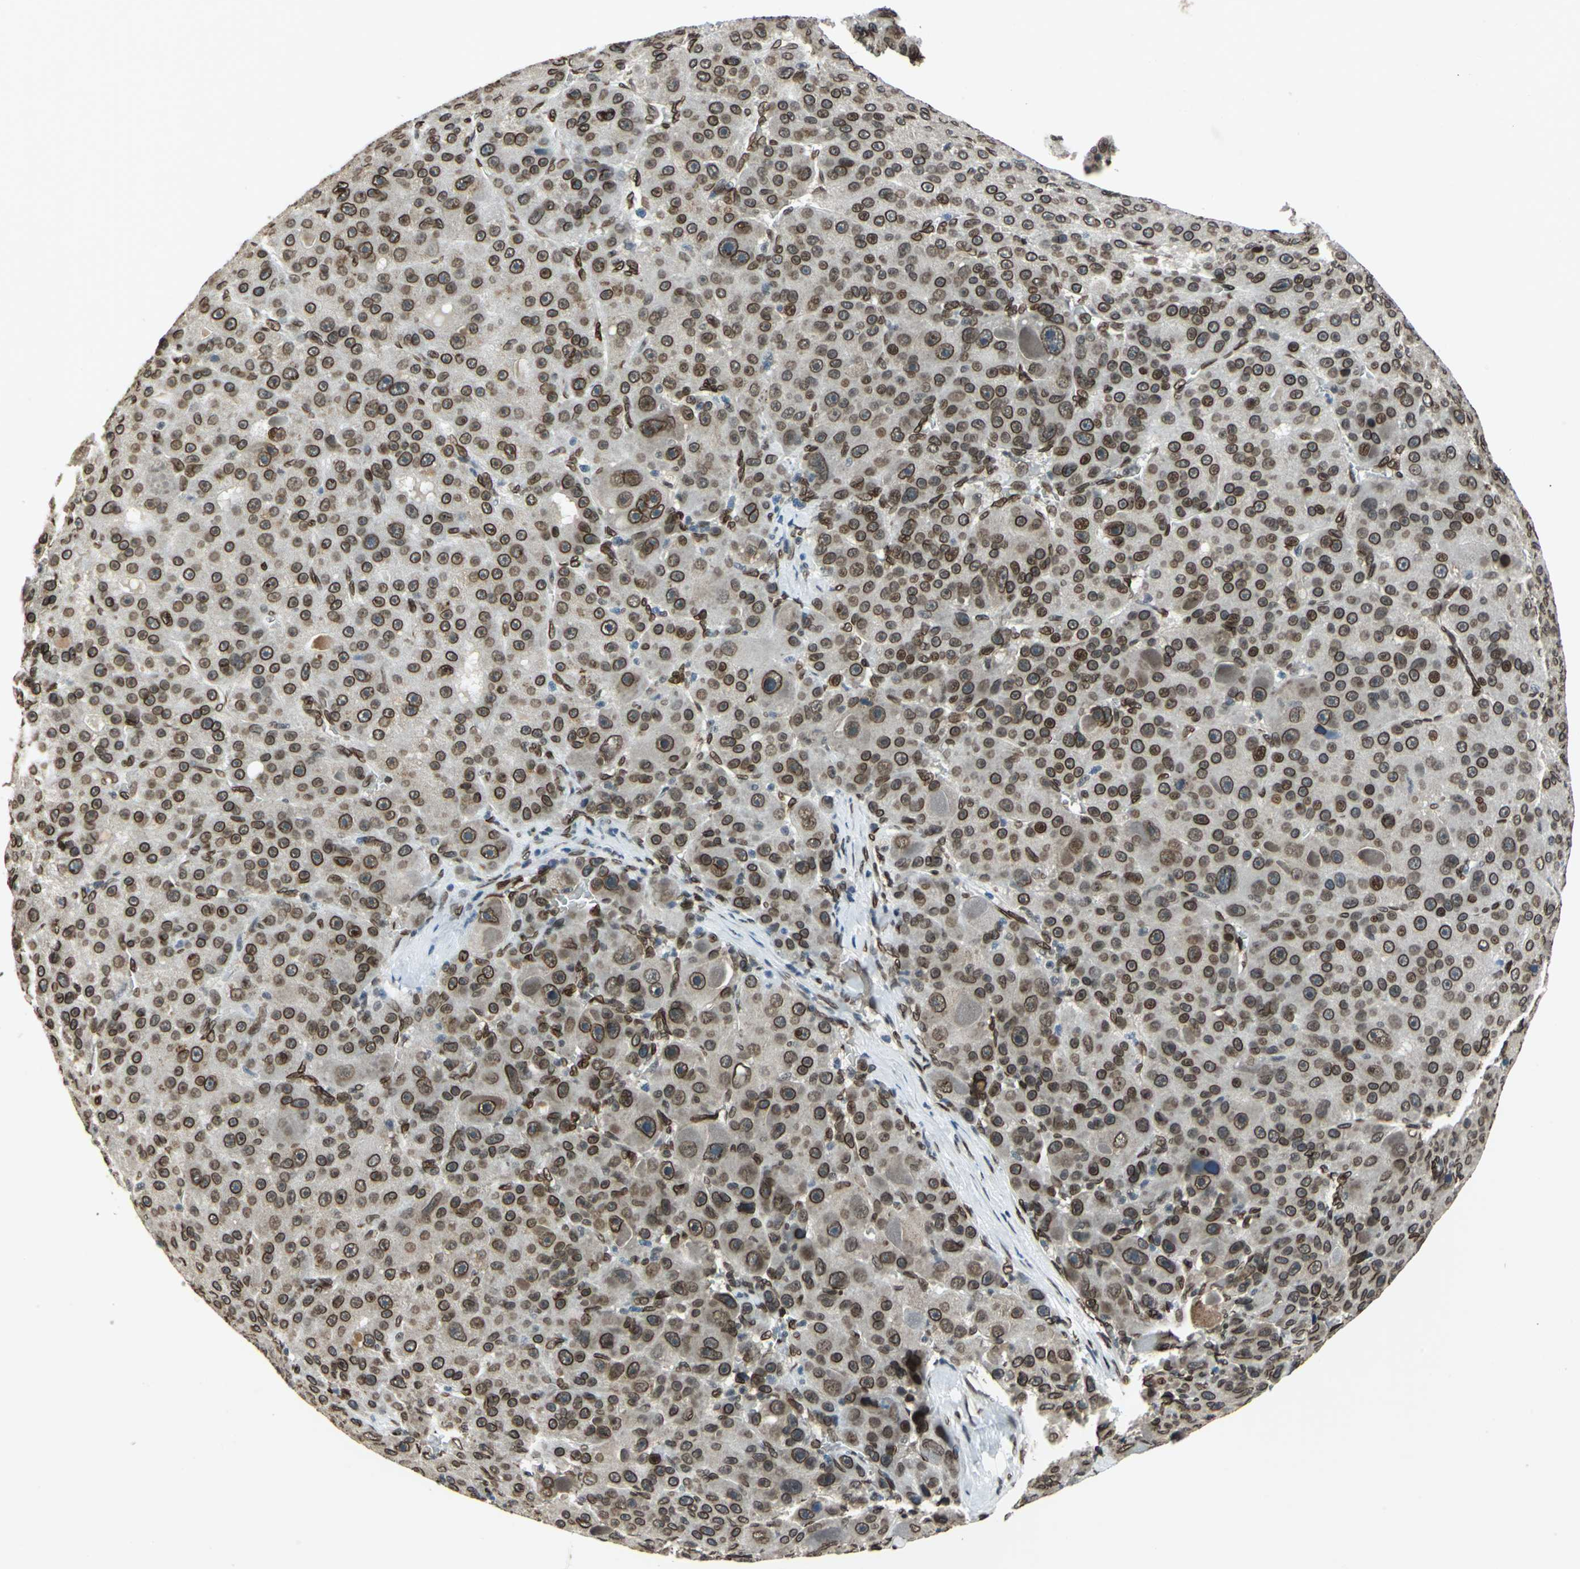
{"staining": {"intensity": "strong", "quantity": ">75%", "location": "cytoplasmic/membranous,nuclear"}, "tissue": "liver cancer", "cell_type": "Tumor cells", "image_type": "cancer", "snomed": [{"axis": "morphology", "description": "Carcinoma, Hepatocellular, NOS"}, {"axis": "topography", "description": "Liver"}], "caption": "Immunohistochemistry (IHC) image of liver cancer stained for a protein (brown), which reveals high levels of strong cytoplasmic/membranous and nuclear positivity in approximately >75% of tumor cells.", "gene": "ISY1", "patient": {"sex": "male", "age": 76}}